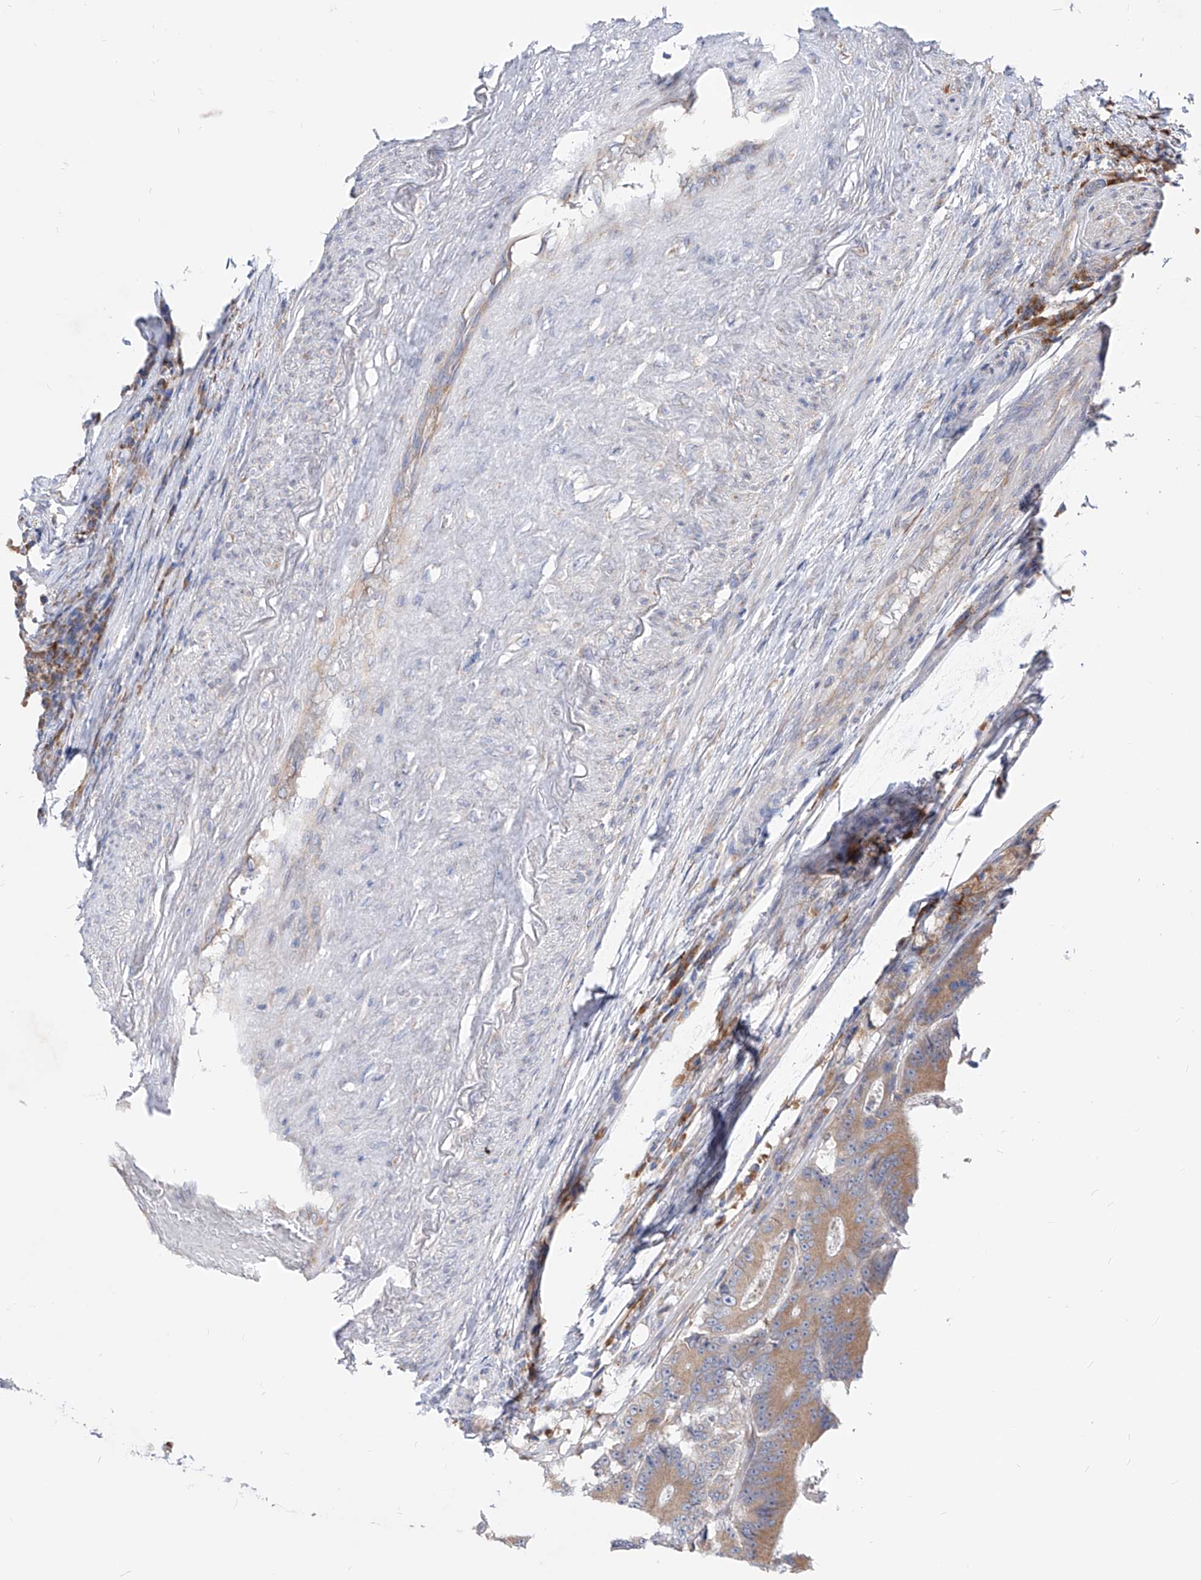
{"staining": {"intensity": "moderate", "quantity": ">75%", "location": "cytoplasmic/membranous"}, "tissue": "colorectal cancer", "cell_type": "Tumor cells", "image_type": "cancer", "snomed": [{"axis": "morphology", "description": "Adenocarcinoma, NOS"}, {"axis": "topography", "description": "Colon"}], "caption": "Moderate cytoplasmic/membranous protein staining is seen in approximately >75% of tumor cells in colorectal cancer (adenocarcinoma).", "gene": "UFL1", "patient": {"sex": "male", "age": 83}}